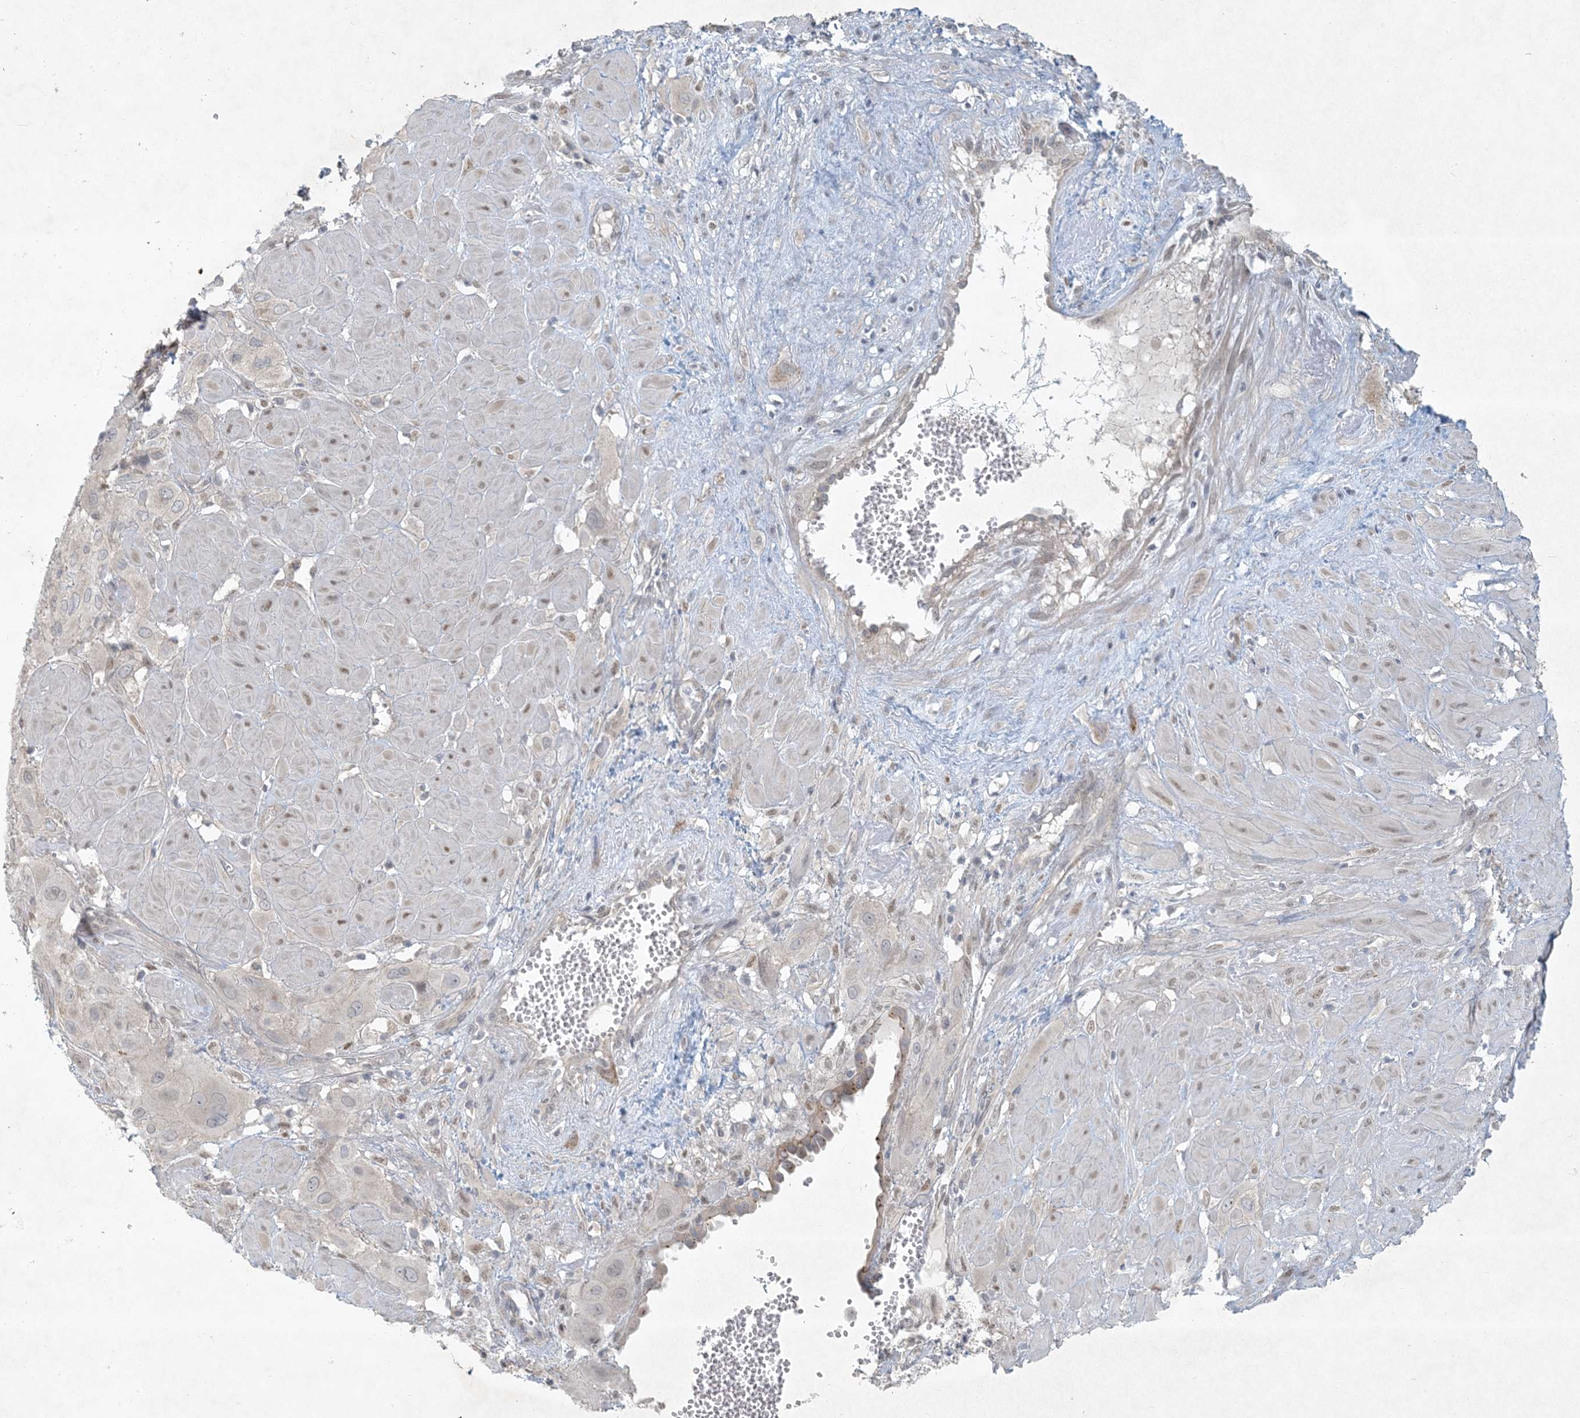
{"staining": {"intensity": "weak", "quantity": "25%-75%", "location": "nuclear"}, "tissue": "cervical cancer", "cell_type": "Tumor cells", "image_type": "cancer", "snomed": [{"axis": "morphology", "description": "Squamous cell carcinoma, NOS"}, {"axis": "topography", "description": "Cervix"}], "caption": "Immunohistochemistry (IHC) of cervical cancer shows low levels of weak nuclear staining in approximately 25%-75% of tumor cells.", "gene": "BCORL1", "patient": {"sex": "female", "age": 34}}